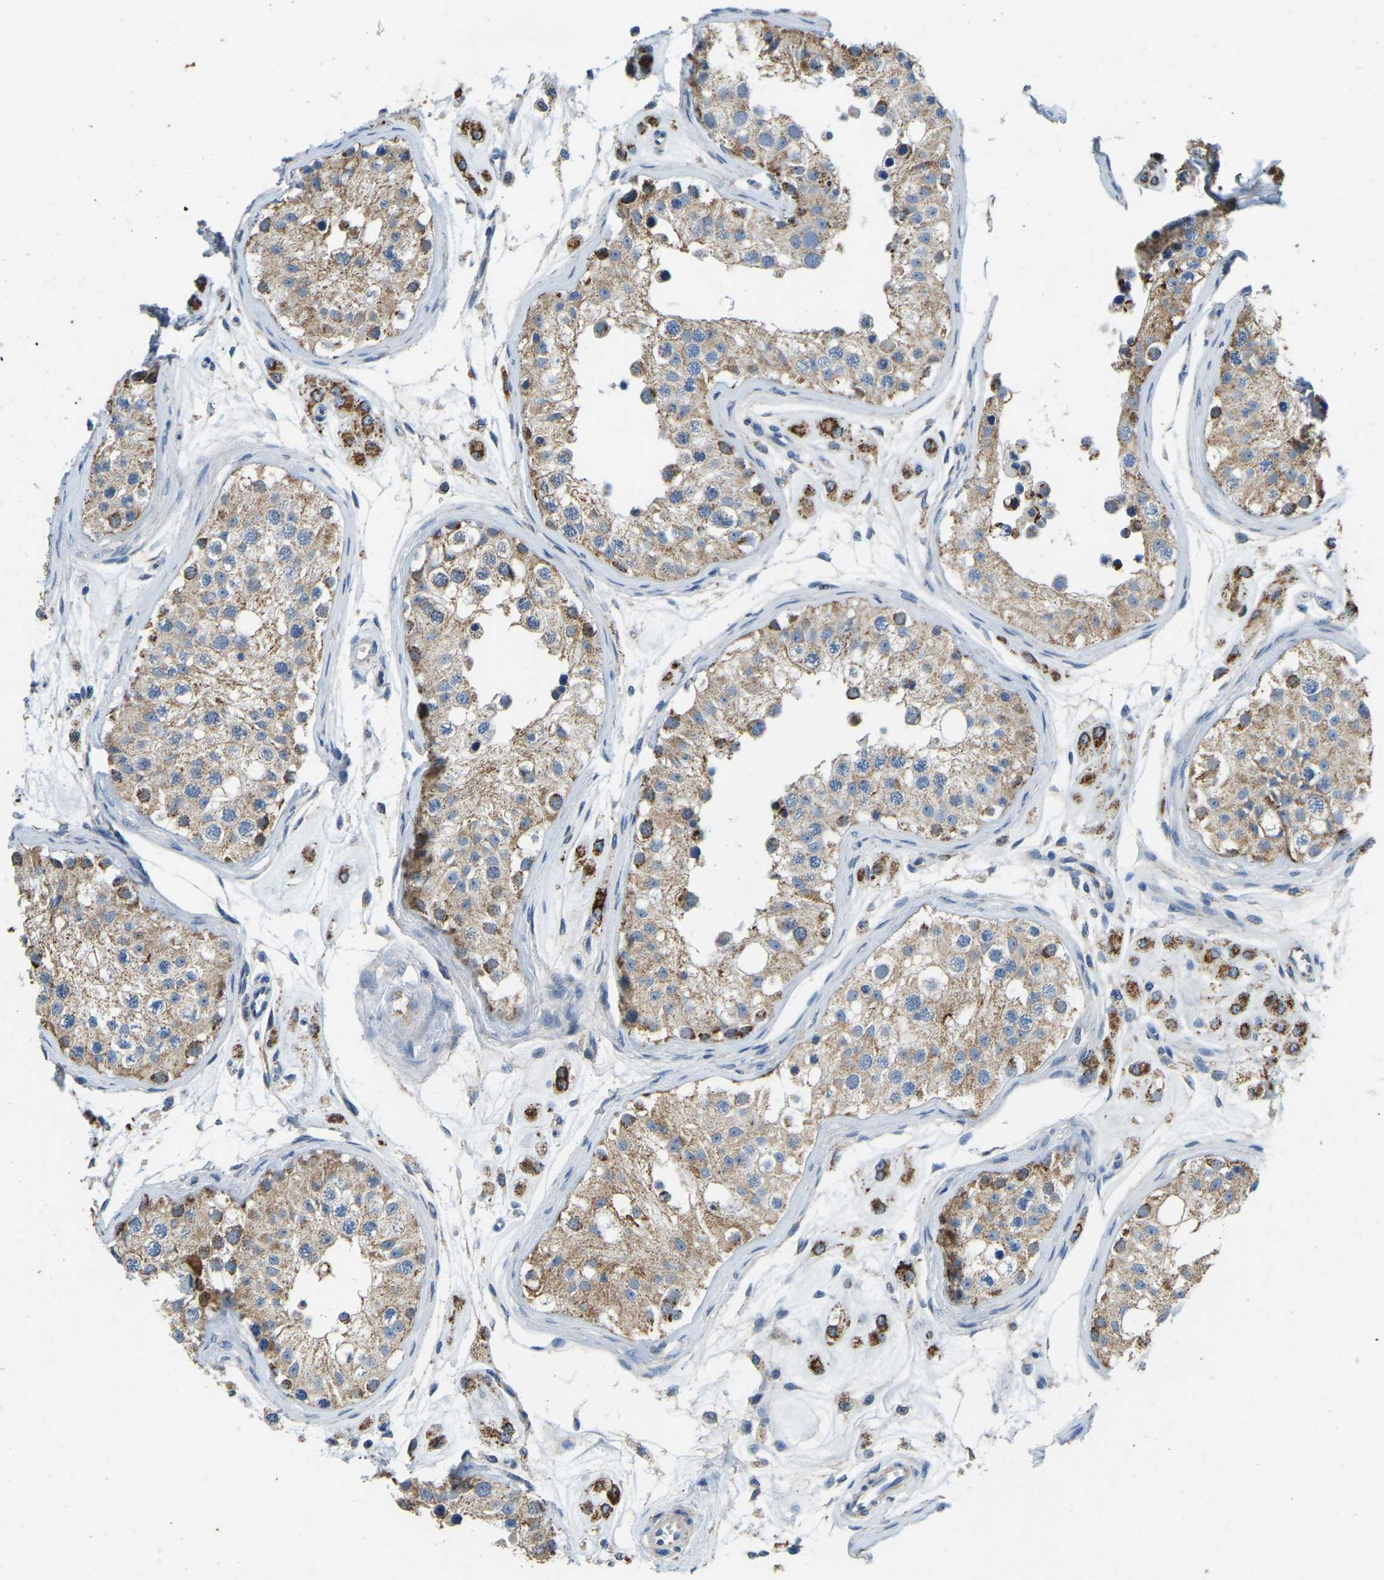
{"staining": {"intensity": "strong", "quantity": "25%-75%", "location": "cytoplasmic/membranous"}, "tissue": "testis", "cell_type": "Cells in seminiferous ducts", "image_type": "normal", "snomed": [{"axis": "morphology", "description": "Normal tissue, NOS"}, {"axis": "morphology", "description": "Adenocarcinoma, metastatic, NOS"}, {"axis": "topography", "description": "Testis"}], "caption": "Unremarkable testis shows strong cytoplasmic/membranous positivity in about 25%-75% of cells in seminiferous ducts Nuclei are stained in blue..", "gene": "ZNF200", "patient": {"sex": "male", "age": 26}}